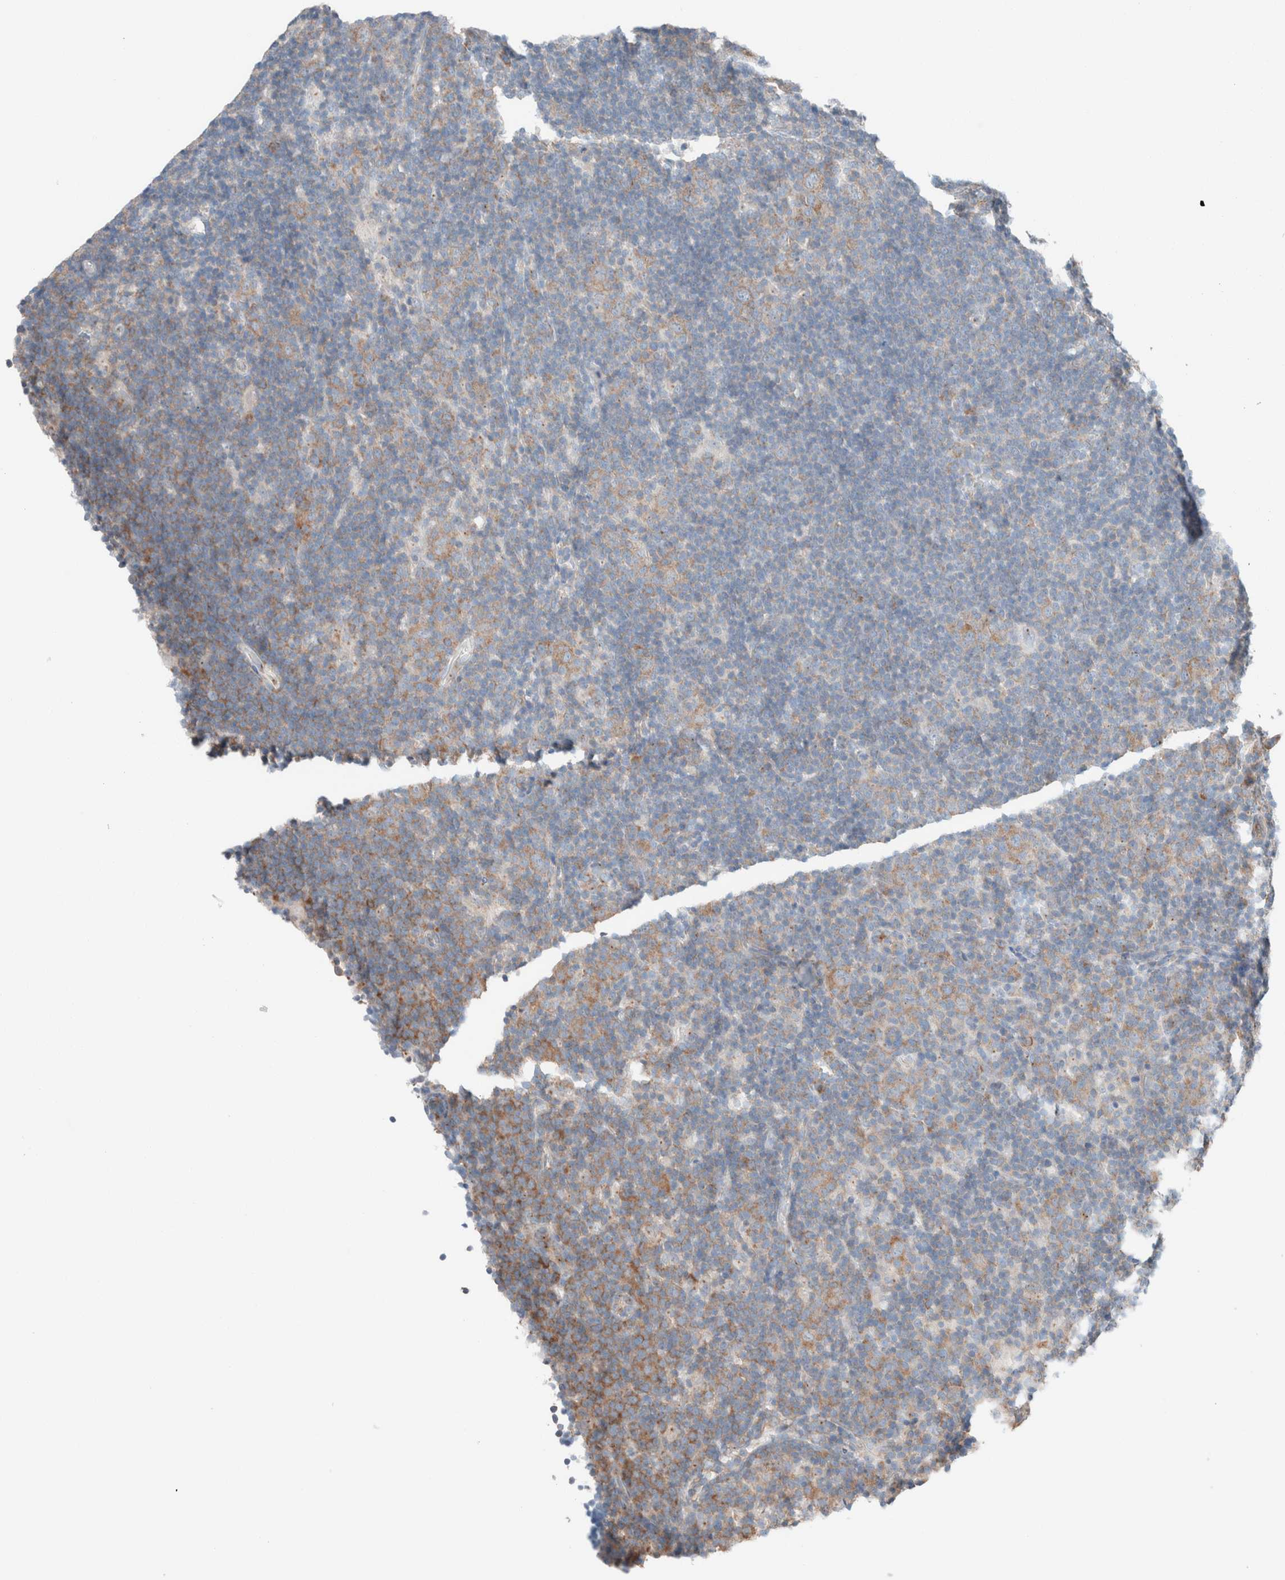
{"staining": {"intensity": "weak", "quantity": "25%-75%", "location": "cytoplasmic/membranous"}, "tissue": "lymphoma", "cell_type": "Tumor cells", "image_type": "cancer", "snomed": [{"axis": "morphology", "description": "Hodgkin's disease, NOS"}, {"axis": "topography", "description": "Lymph node"}], "caption": "Approximately 25%-75% of tumor cells in human lymphoma show weak cytoplasmic/membranous protein expression as visualized by brown immunohistochemical staining.", "gene": "CASC3", "patient": {"sex": "female", "age": 57}}